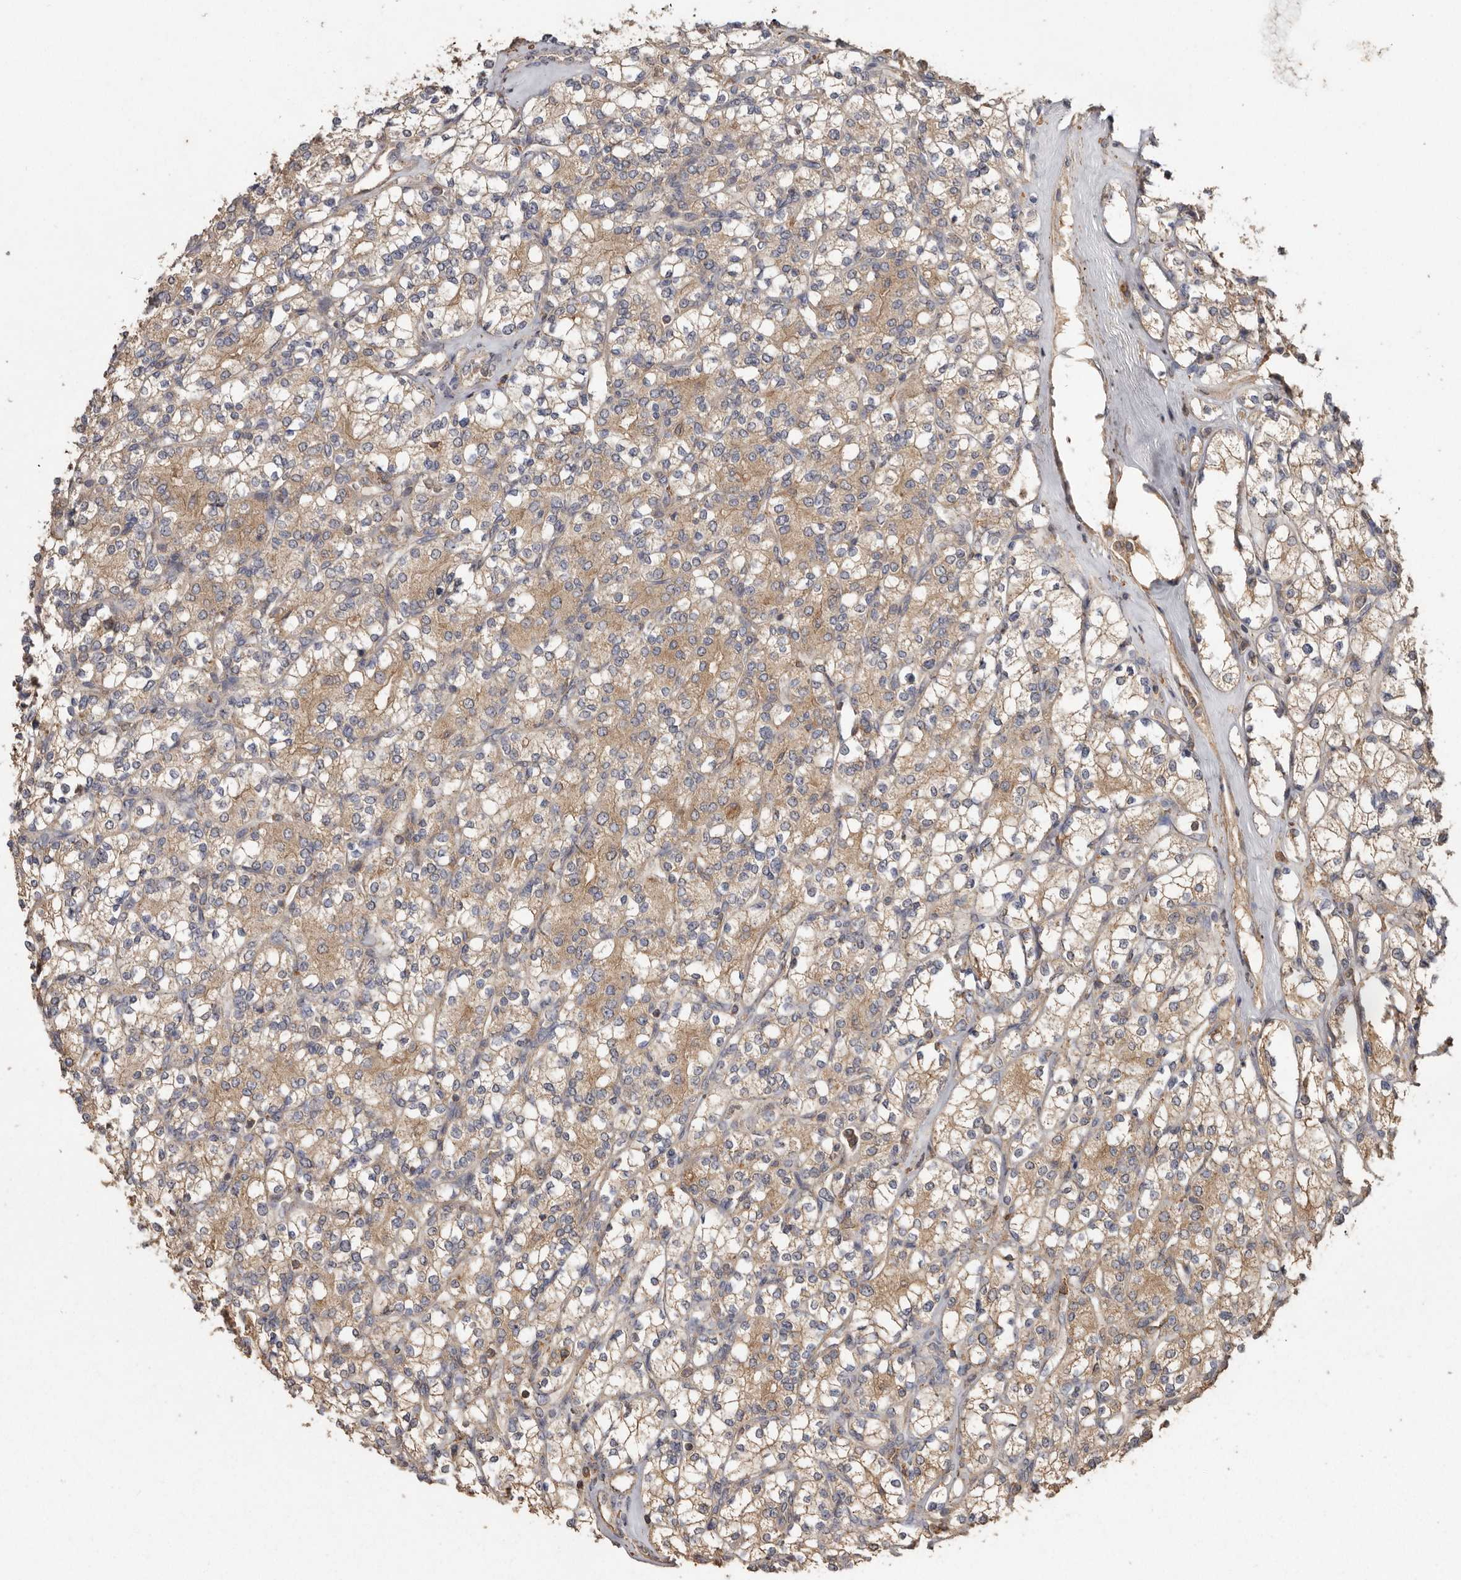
{"staining": {"intensity": "moderate", "quantity": ">75%", "location": "cytoplasmic/membranous"}, "tissue": "renal cancer", "cell_type": "Tumor cells", "image_type": "cancer", "snomed": [{"axis": "morphology", "description": "Adenocarcinoma, NOS"}, {"axis": "topography", "description": "Kidney"}], "caption": "A photomicrograph of adenocarcinoma (renal) stained for a protein displays moderate cytoplasmic/membranous brown staining in tumor cells.", "gene": "RWDD1", "patient": {"sex": "male", "age": 77}}